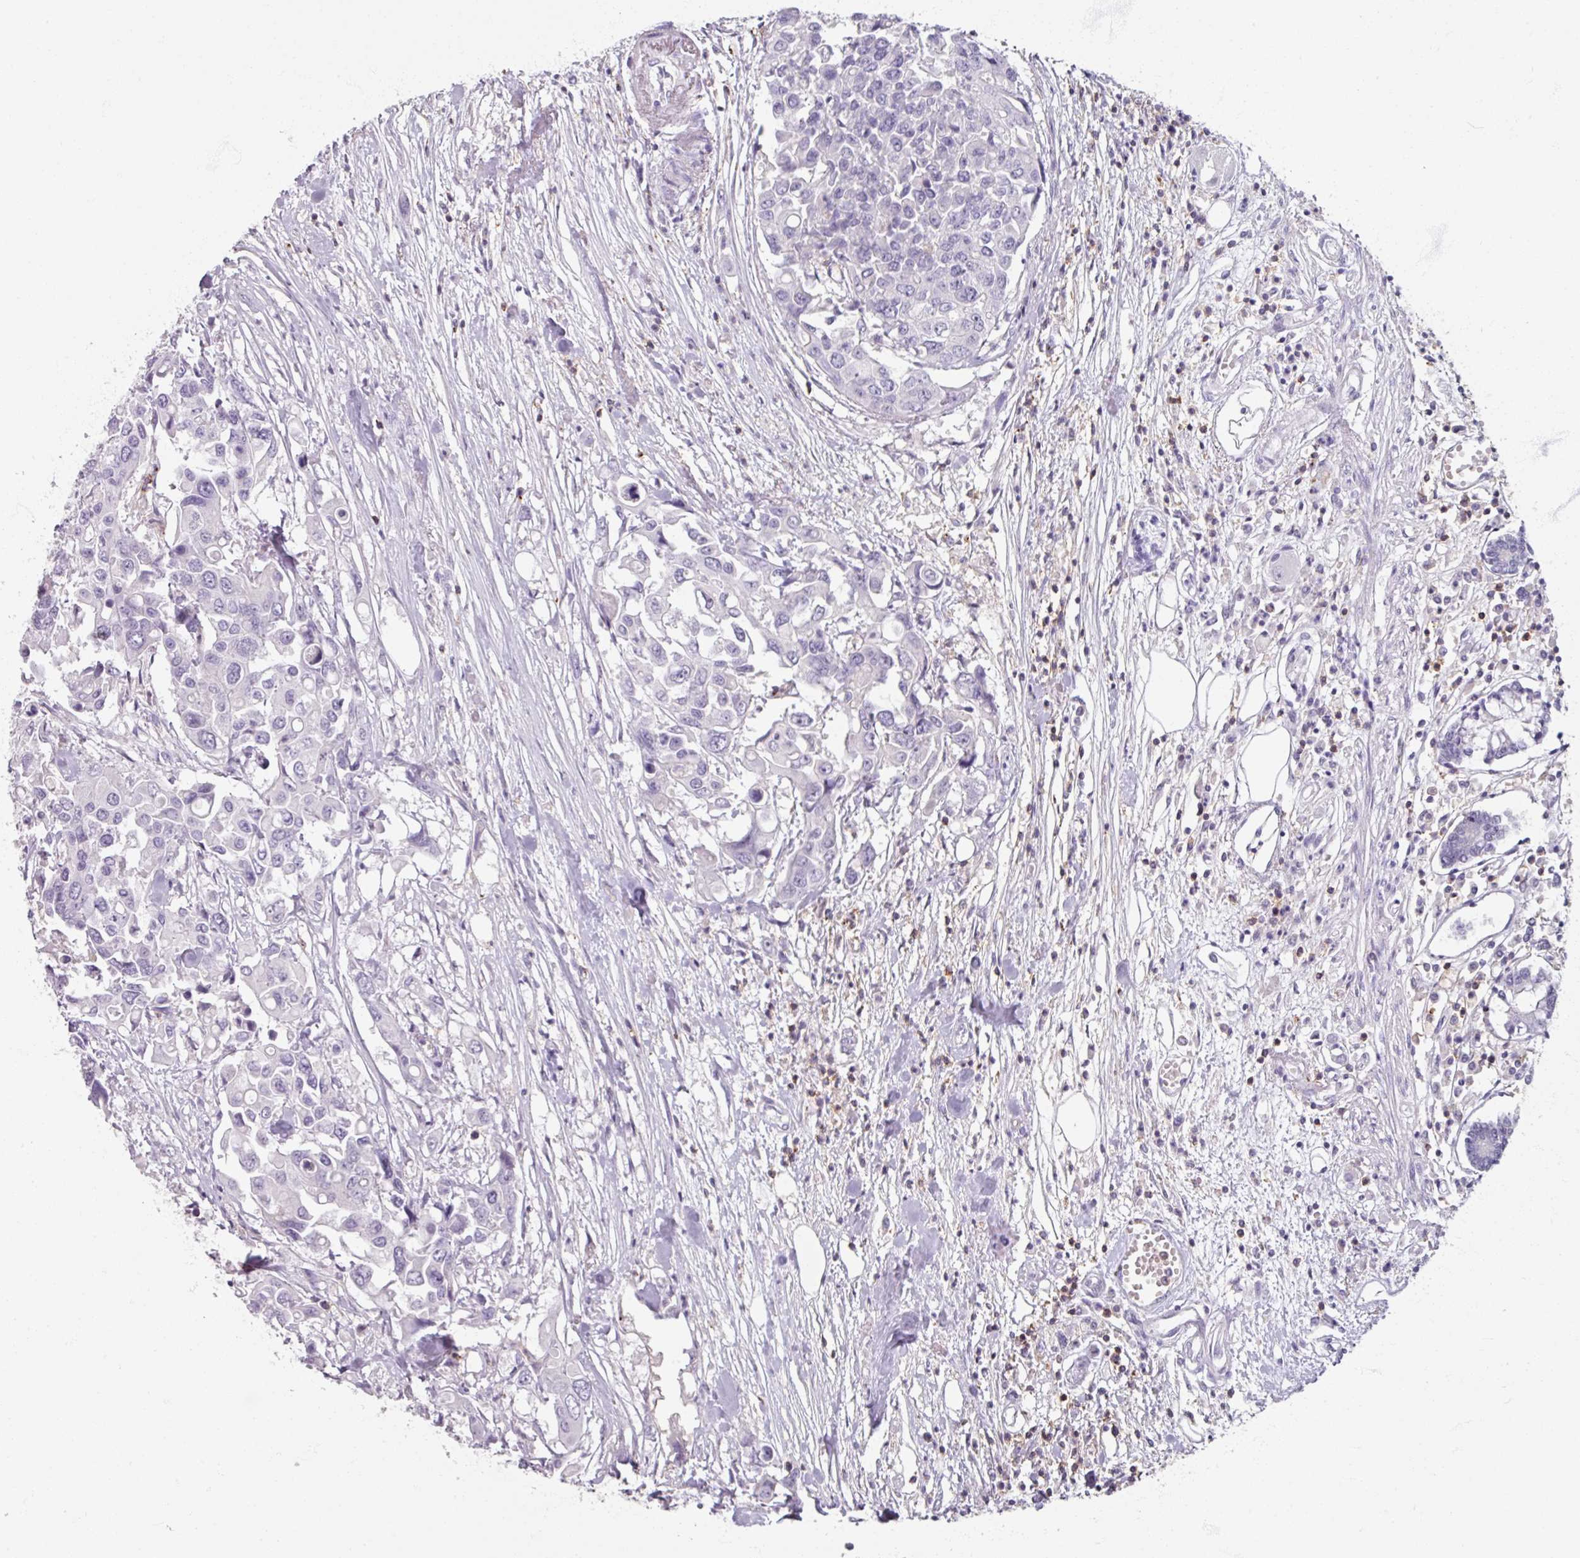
{"staining": {"intensity": "negative", "quantity": "none", "location": "none"}, "tissue": "colorectal cancer", "cell_type": "Tumor cells", "image_type": "cancer", "snomed": [{"axis": "morphology", "description": "Adenocarcinoma, NOS"}, {"axis": "topography", "description": "Colon"}], "caption": "Adenocarcinoma (colorectal) was stained to show a protein in brown. There is no significant positivity in tumor cells.", "gene": "PTPRC", "patient": {"sex": "male", "age": 77}}